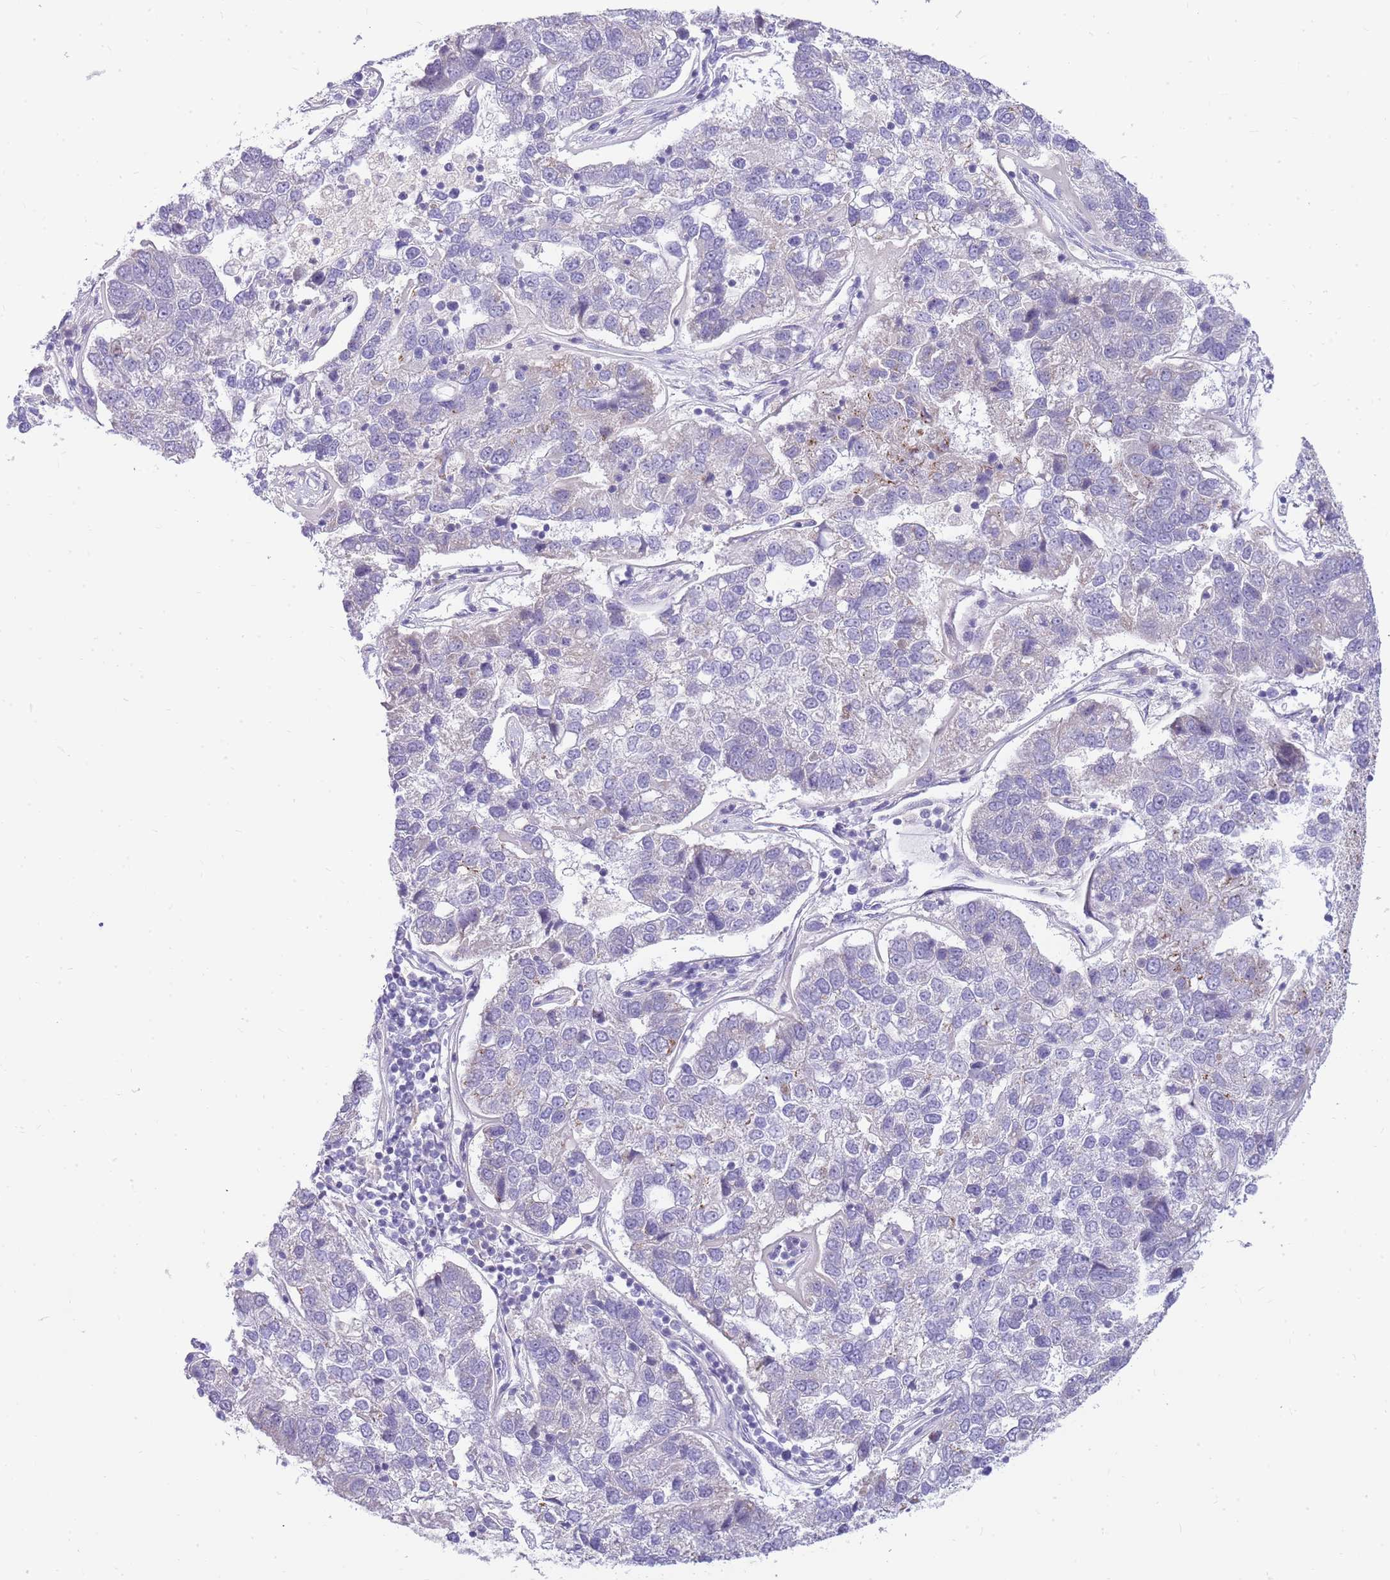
{"staining": {"intensity": "negative", "quantity": "none", "location": "none"}, "tissue": "pancreatic cancer", "cell_type": "Tumor cells", "image_type": "cancer", "snomed": [{"axis": "morphology", "description": "Adenocarcinoma, NOS"}, {"axis": "topography", "description": "Pancreas"}], "caption": "Immunohistochemistry photomicrograph of neoplastic tissue: pancreatic adenocarcinoma stained with DAB (3,3'-diaminobenzidine) exhibits no significant protein staining in tumor cells. (Brightfield microscopy of DAB (3,3'-diaminobenzidine) immunohistochemistry at high magnification).", "gene": "DNAJA3", "patient": {"sex": "female", "age": 61}}